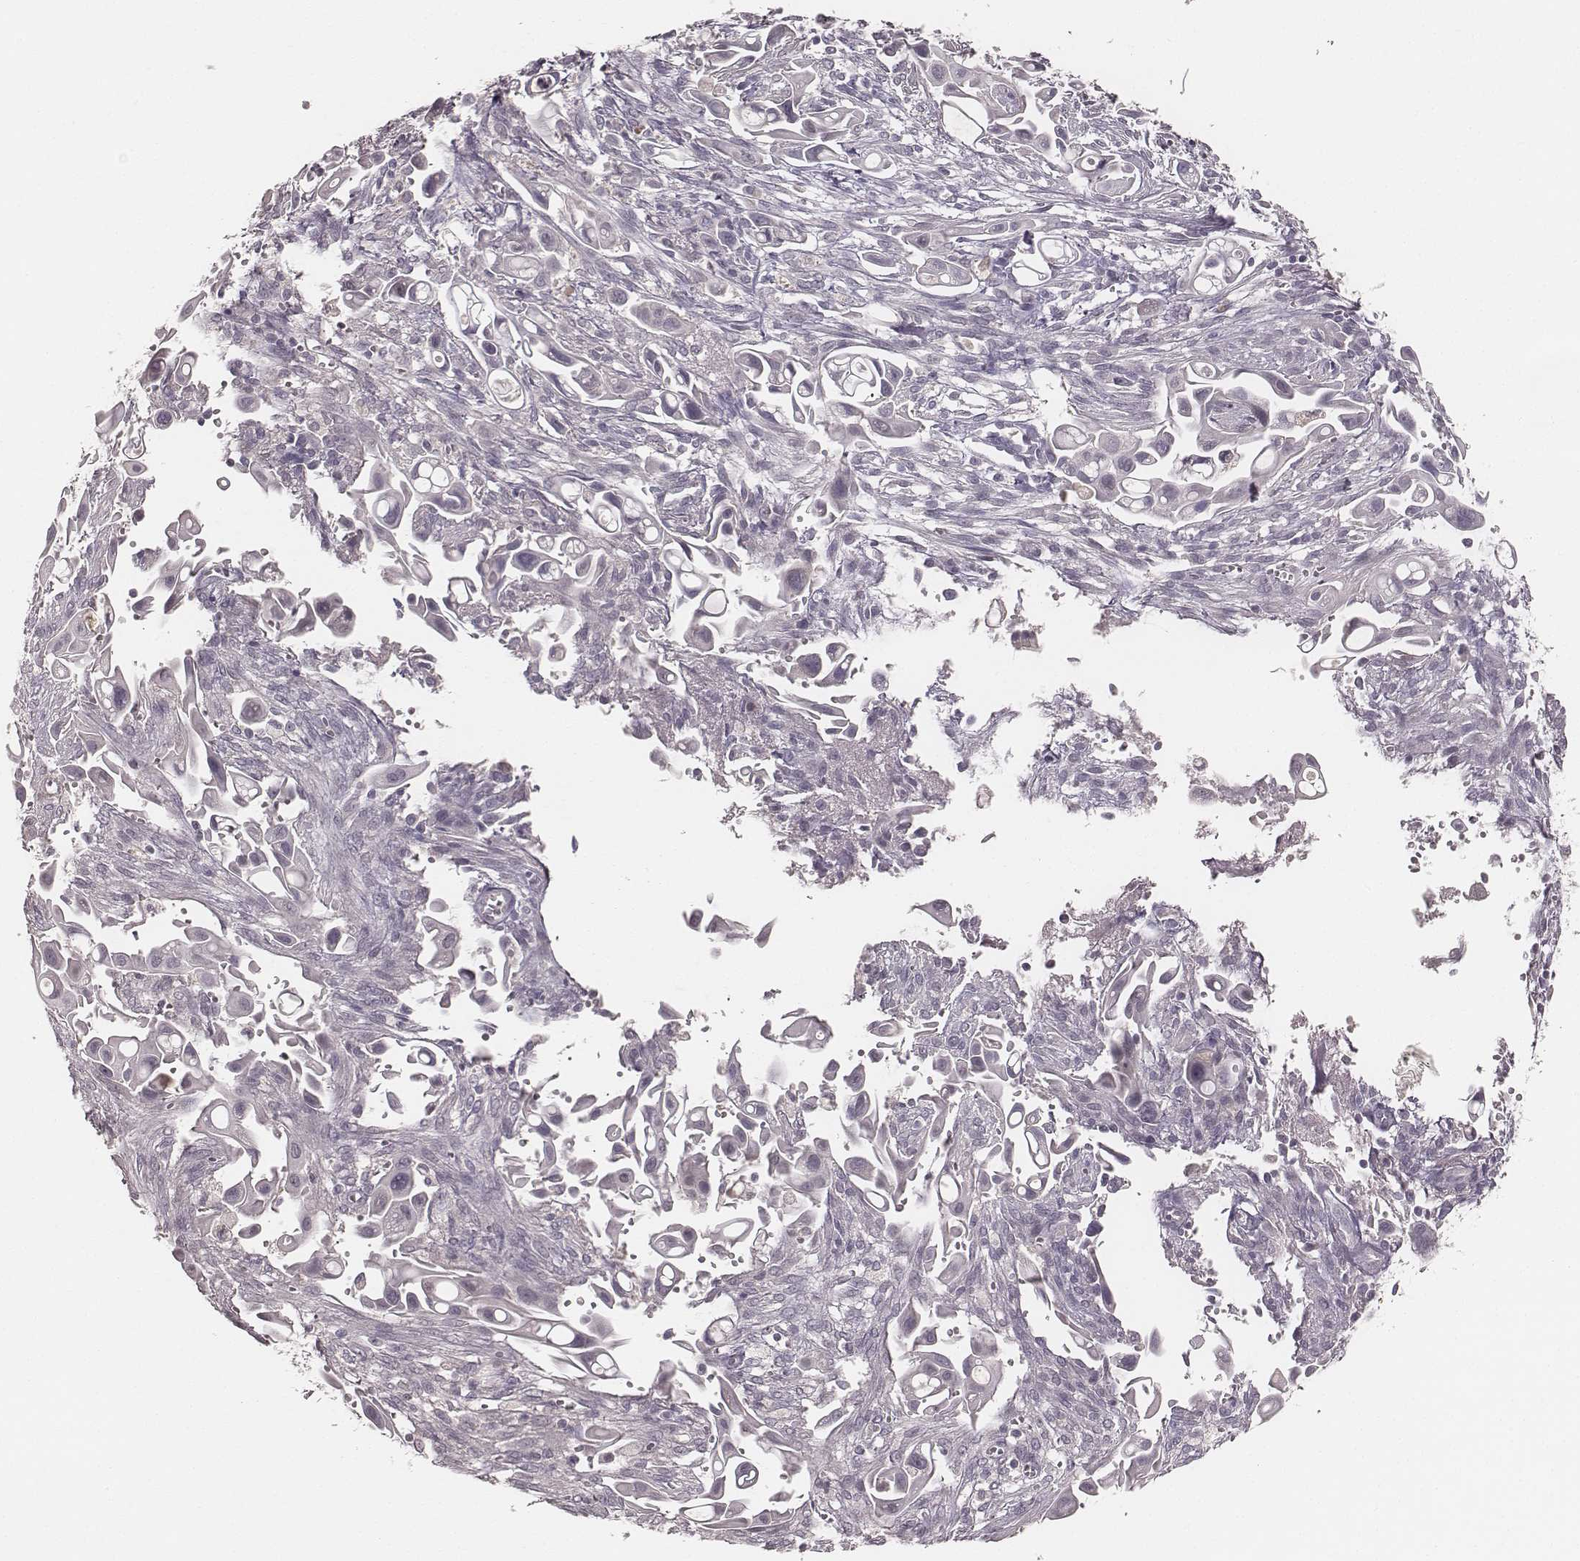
{"staining": {"intensity": "negative", "quantity": "none", "location": "none"}, "tissue": "pancreatic cancer", "cell_type": "Tumor cells", "image_type": "cancer", "snomed": [{"axis": "morphology", "description": "Adenocarcinoma, NOS"}, {"axis": "topography", "description": "Pancreas"}], "caption": "Immunohistochemistry (IHC) of adenocarcinoma (pancreatic) displays no staining in tumor cells. (DAB (3,3'-diaminobenzidine) immunohistochemistry (IHC), high magnification).", "gene": "LY6K", "patient": {"sex": "male", "age": 50}}